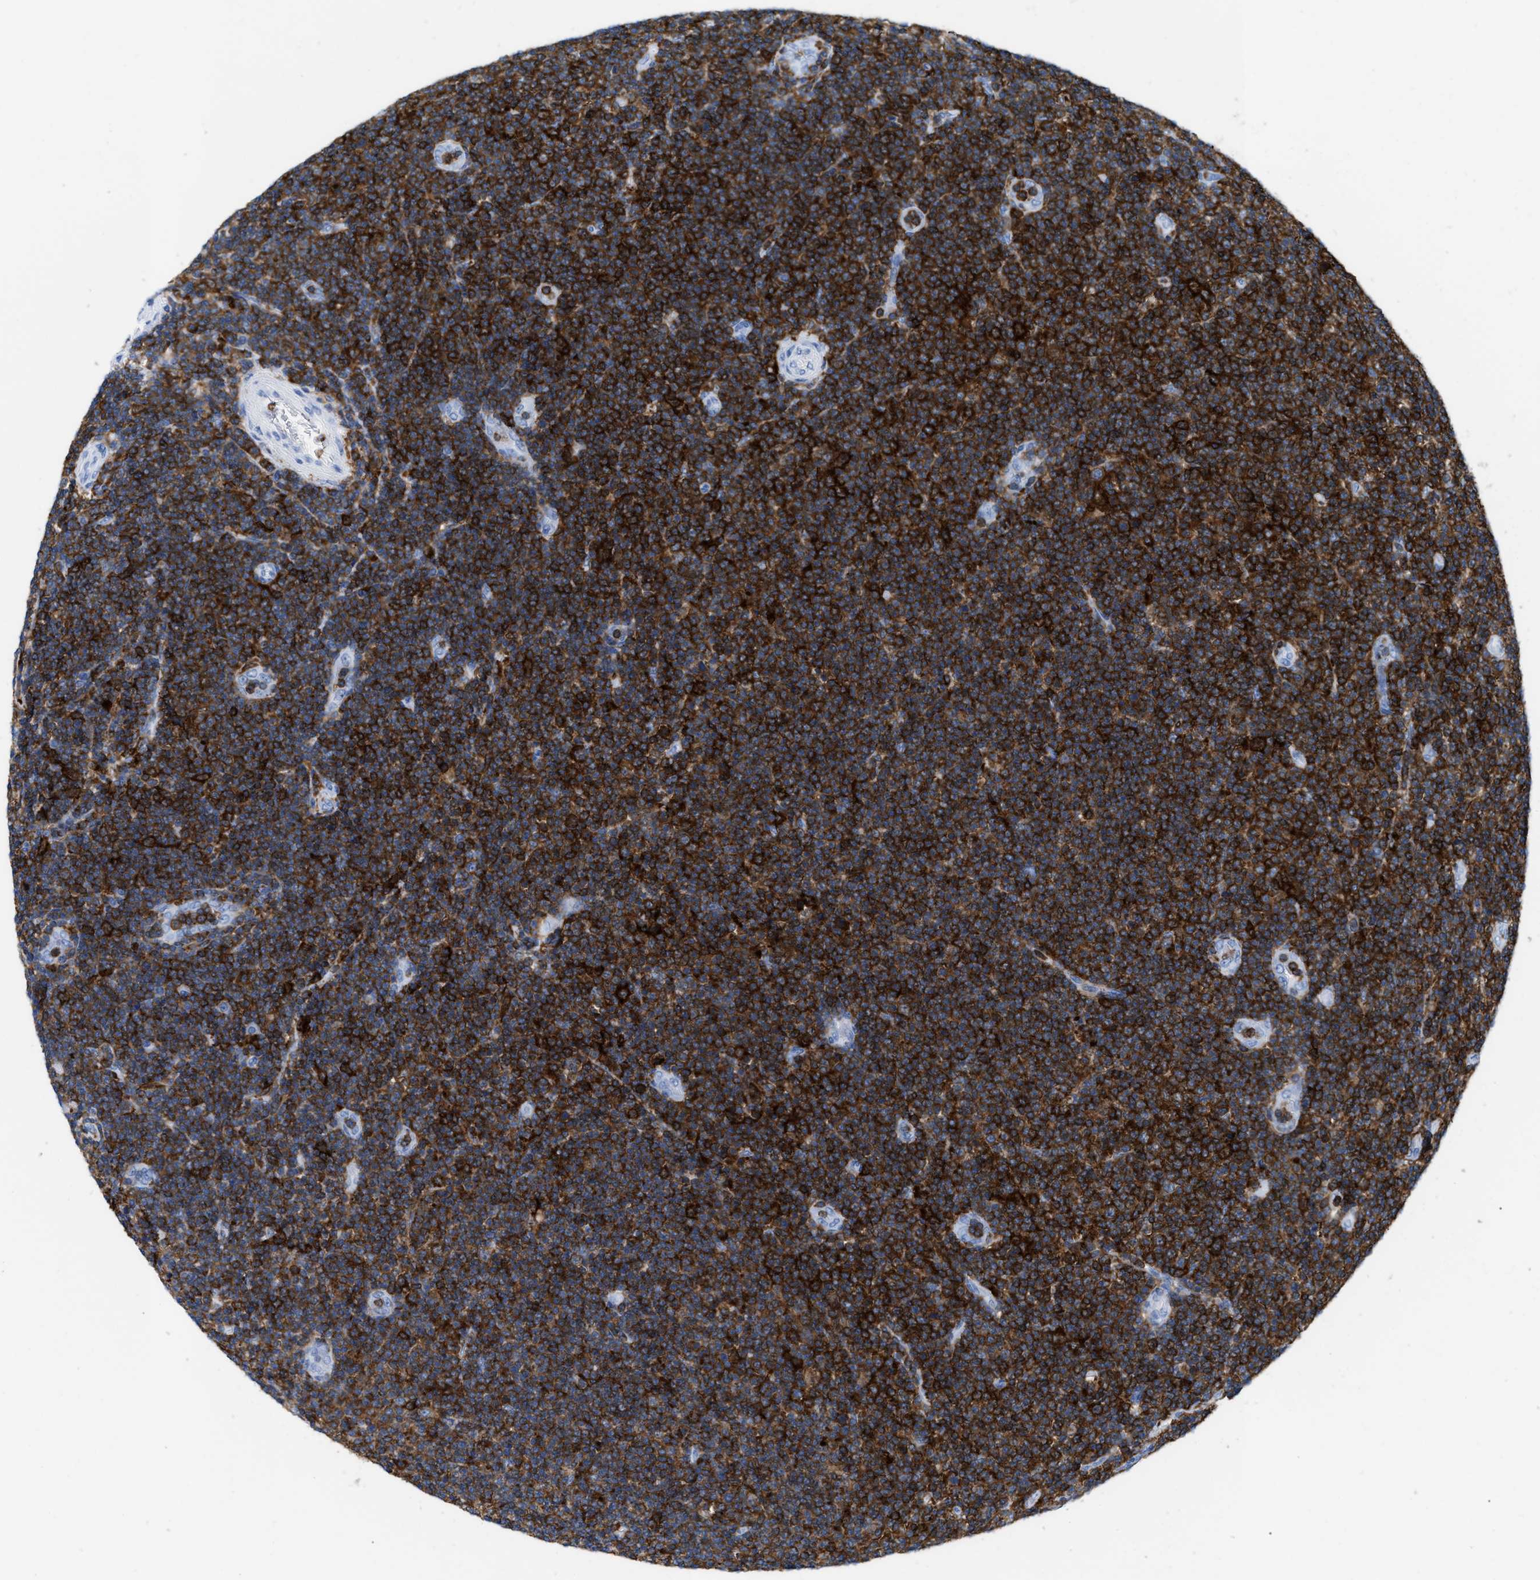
{"staining": {"intensity": "strong", "quantity": ">75%", "location": "cytoplasmic/membranous"}, "tissue": "lymphoma", "cell_type": "Tumor cells", "image_type": "cancer", "snomed": [{"axis": "morphology", "description": "Malignant lymphoma, non-Hodgkin's type, Low grade"}, {"axis": "topography", "description": "Lymph node"}], "caption": "Immunohistochemical staining of human lymphoma shows high levels of strong cytoplasmic/membranous staining in about >75% of tumor cells. (Stains: DAB (3,3'-diaminobenzidine) in brown, nuclei in blue, Microscopy: brightfield microscopy at high magnification).", "gene": "LCP1", "patient": {"sex": "male", "age": 83}}